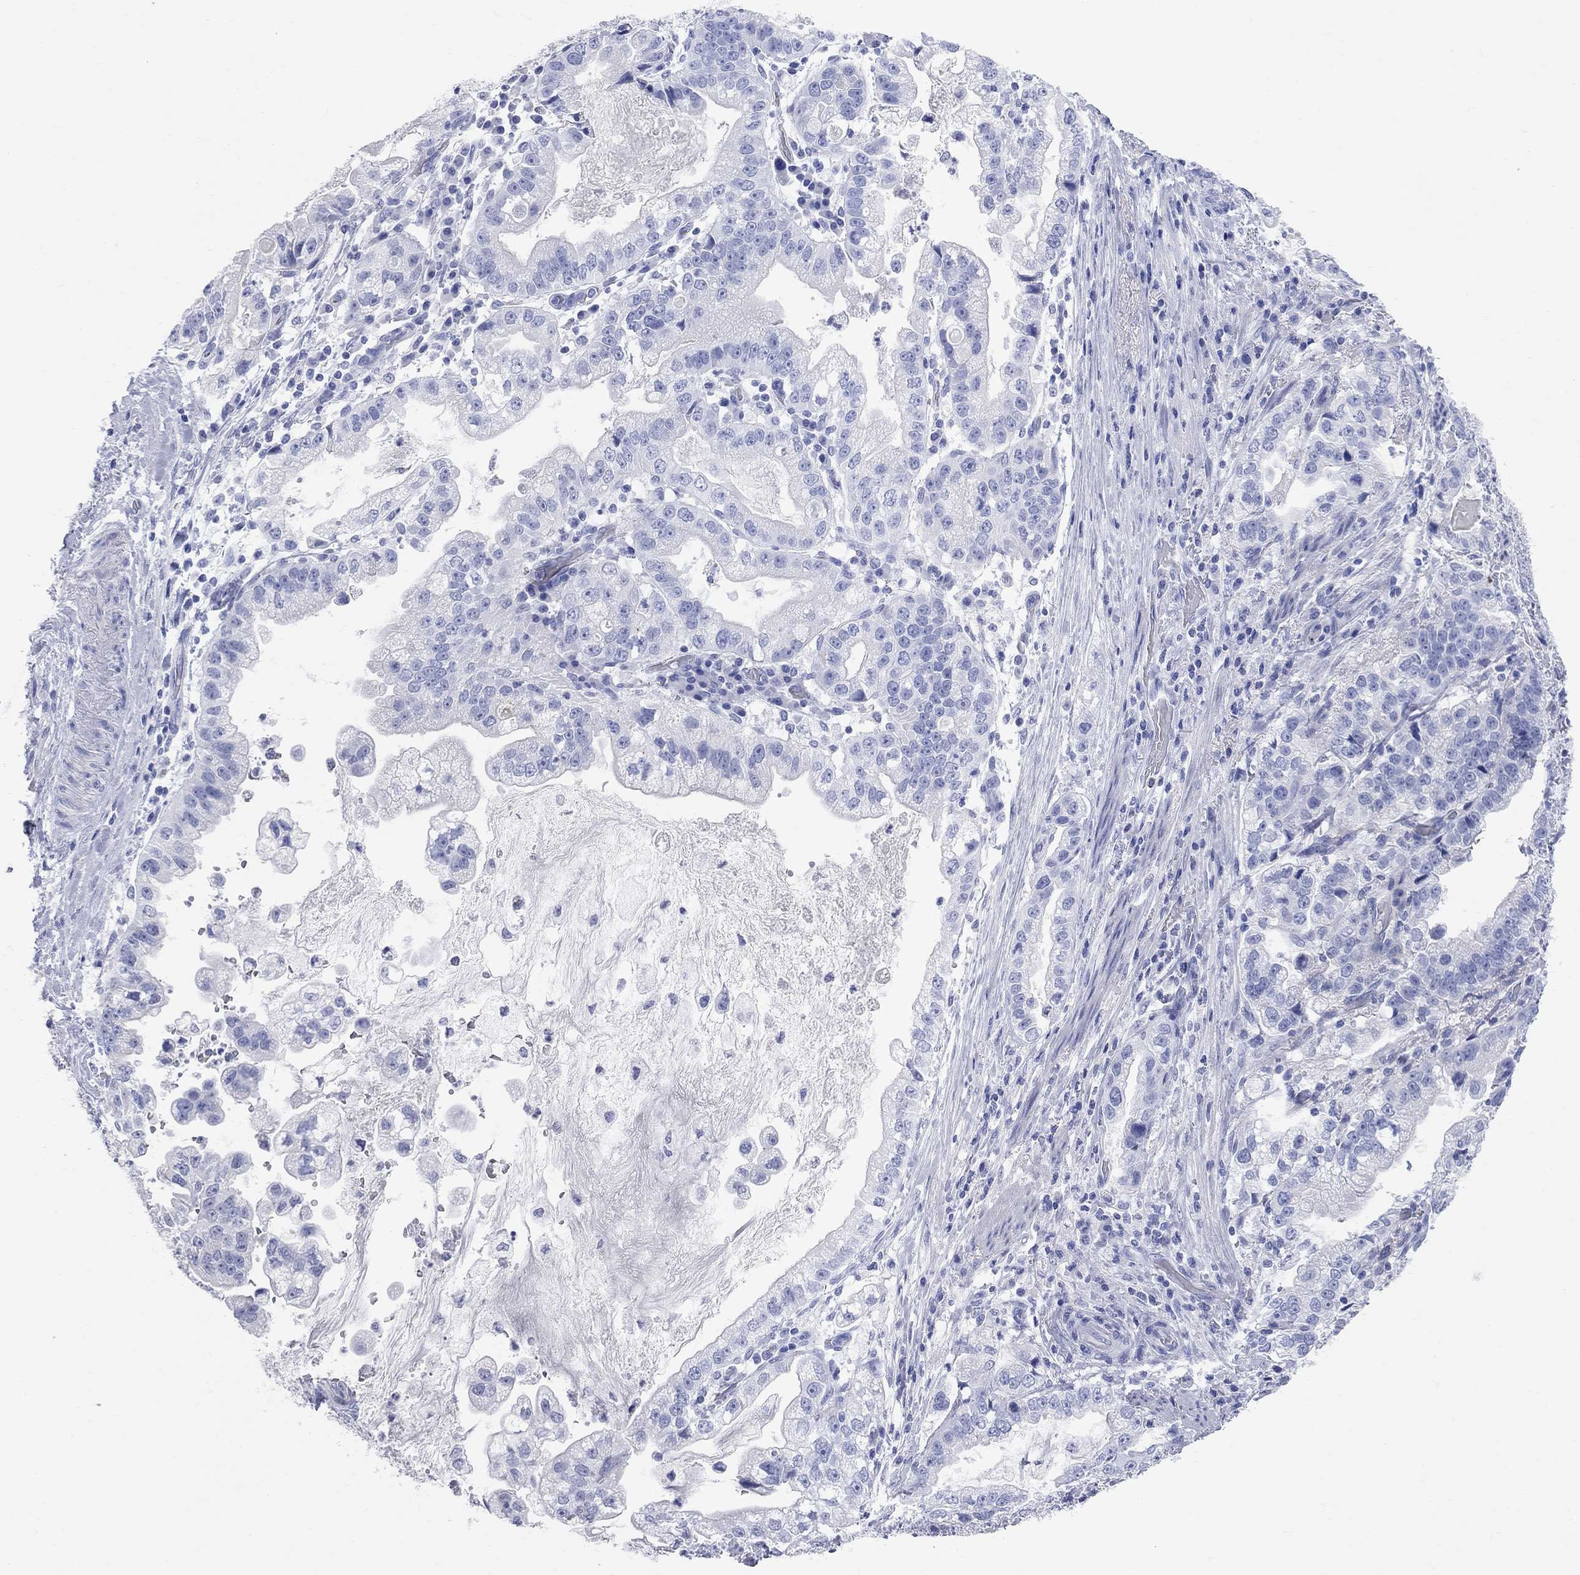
{"staining": {"intensity": "negative", "quantity": "none", "location": "none"}, "tissue": "stomach cancer", "cell_type": "Tumor cells", "image_type": "cancer", "snomed": [{"axis": "morphology", "description": "Adenocarcinoma, NOS"}, {"axis": "topography", "description": "Stomach"}], "caption": "Immunohistochemistry of stomach cancer (adenocarcinoma) displays no expression in tumor cells.", "gene": "AOX1", "patient": {"sex": "male", "age": 59}}